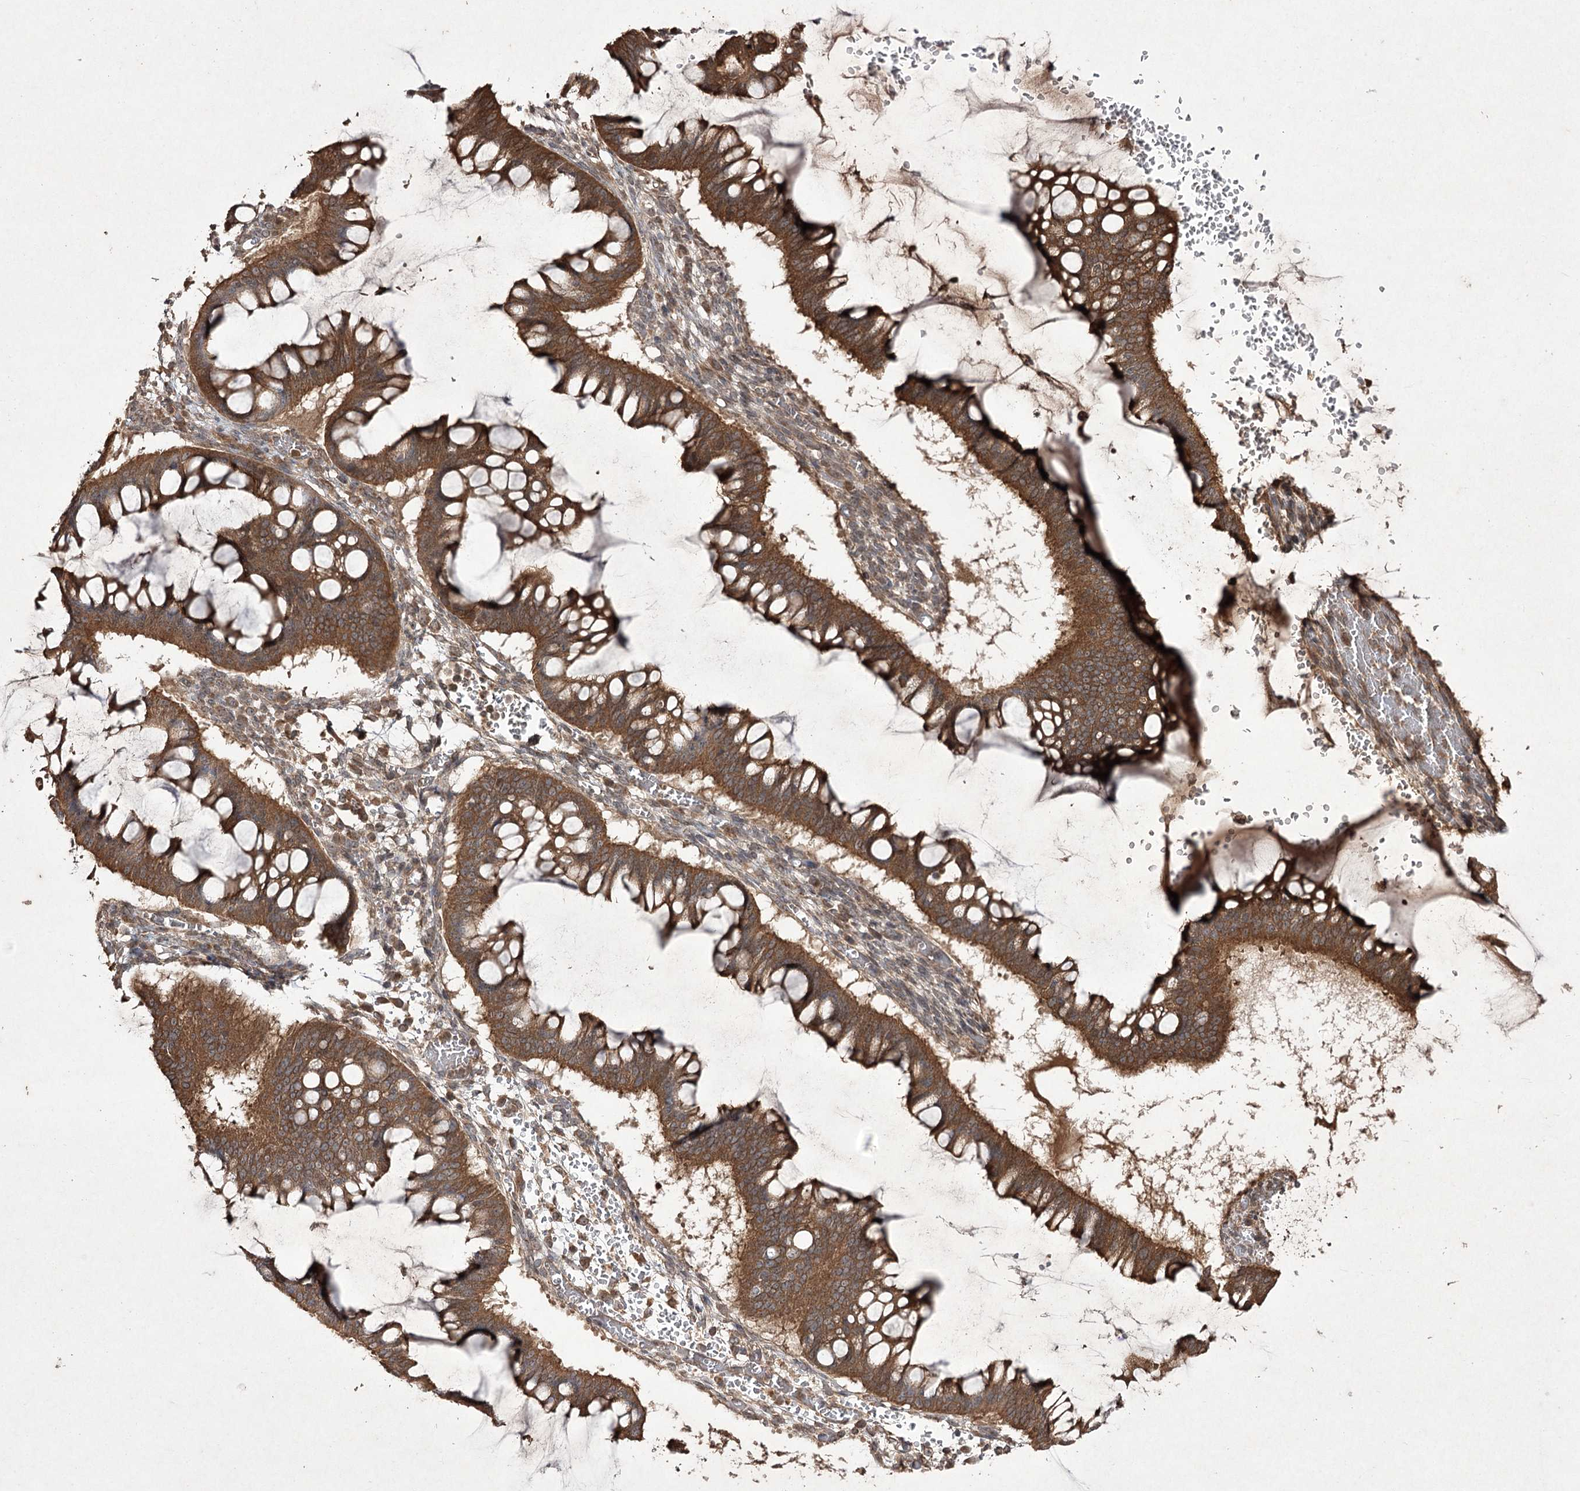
{"staining": {"intensity": "moderate", "quantity": ">75%", "location": "cytoplasmic/membranous"}, "tissue": "ovarian cancer", "cell_type": "Tumor cells", "image_type": "cancer", "snomed": [{"axis": "morphology", "description": "Cystadenocarcinoma, mucinous, NOS"}, {"axis": "topography", "description": "Ovary"}], "caption": "The histopathology image demonstrates staining of ovarian cancer, revealing moderate cytoplasmic/membranous protein positivity (brown color) within tumor cells.", "gene": "FANCL", "patient": {"sex": "female", "age": 73}}